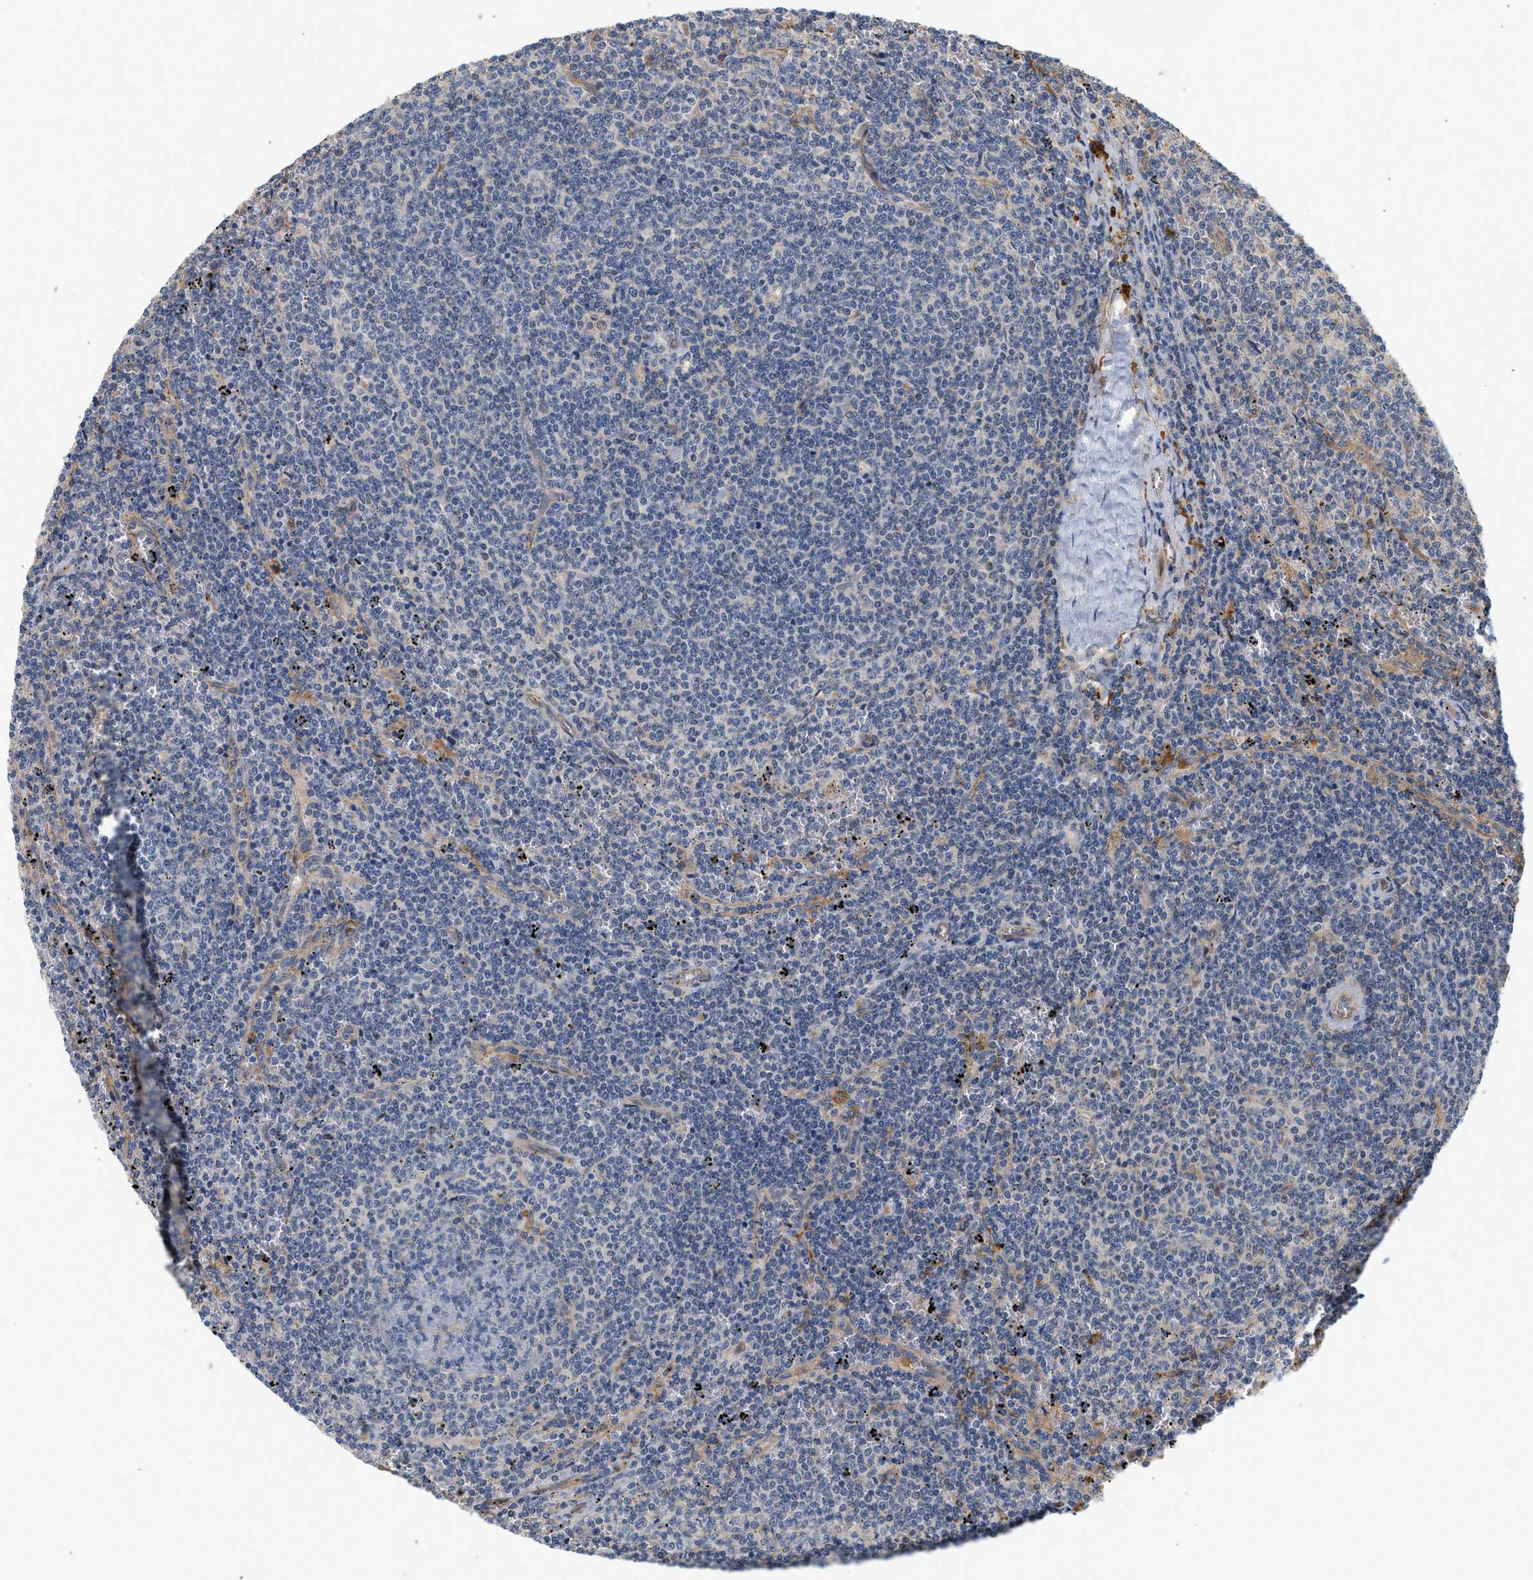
{"staining": {"intensity": "negative", "quantity": "none", "location": "none"}, "tissue": "lymphoma", "cell_type": "Tumor cells", "image_type": "cancer", "snomed": [{"axis": "morphology", "description": "Malignant lymphoma, non-Hodgkin's type, Low grade"}, {"axis": "topography", "description": "Spleen"}], "caption": "IHC micrograph of human lymphoma stained for a protein (brown), which exhibits no expression in tumor cells.", "gene": "CTXN1", "patient": {"sex": "female", "age": 50}}